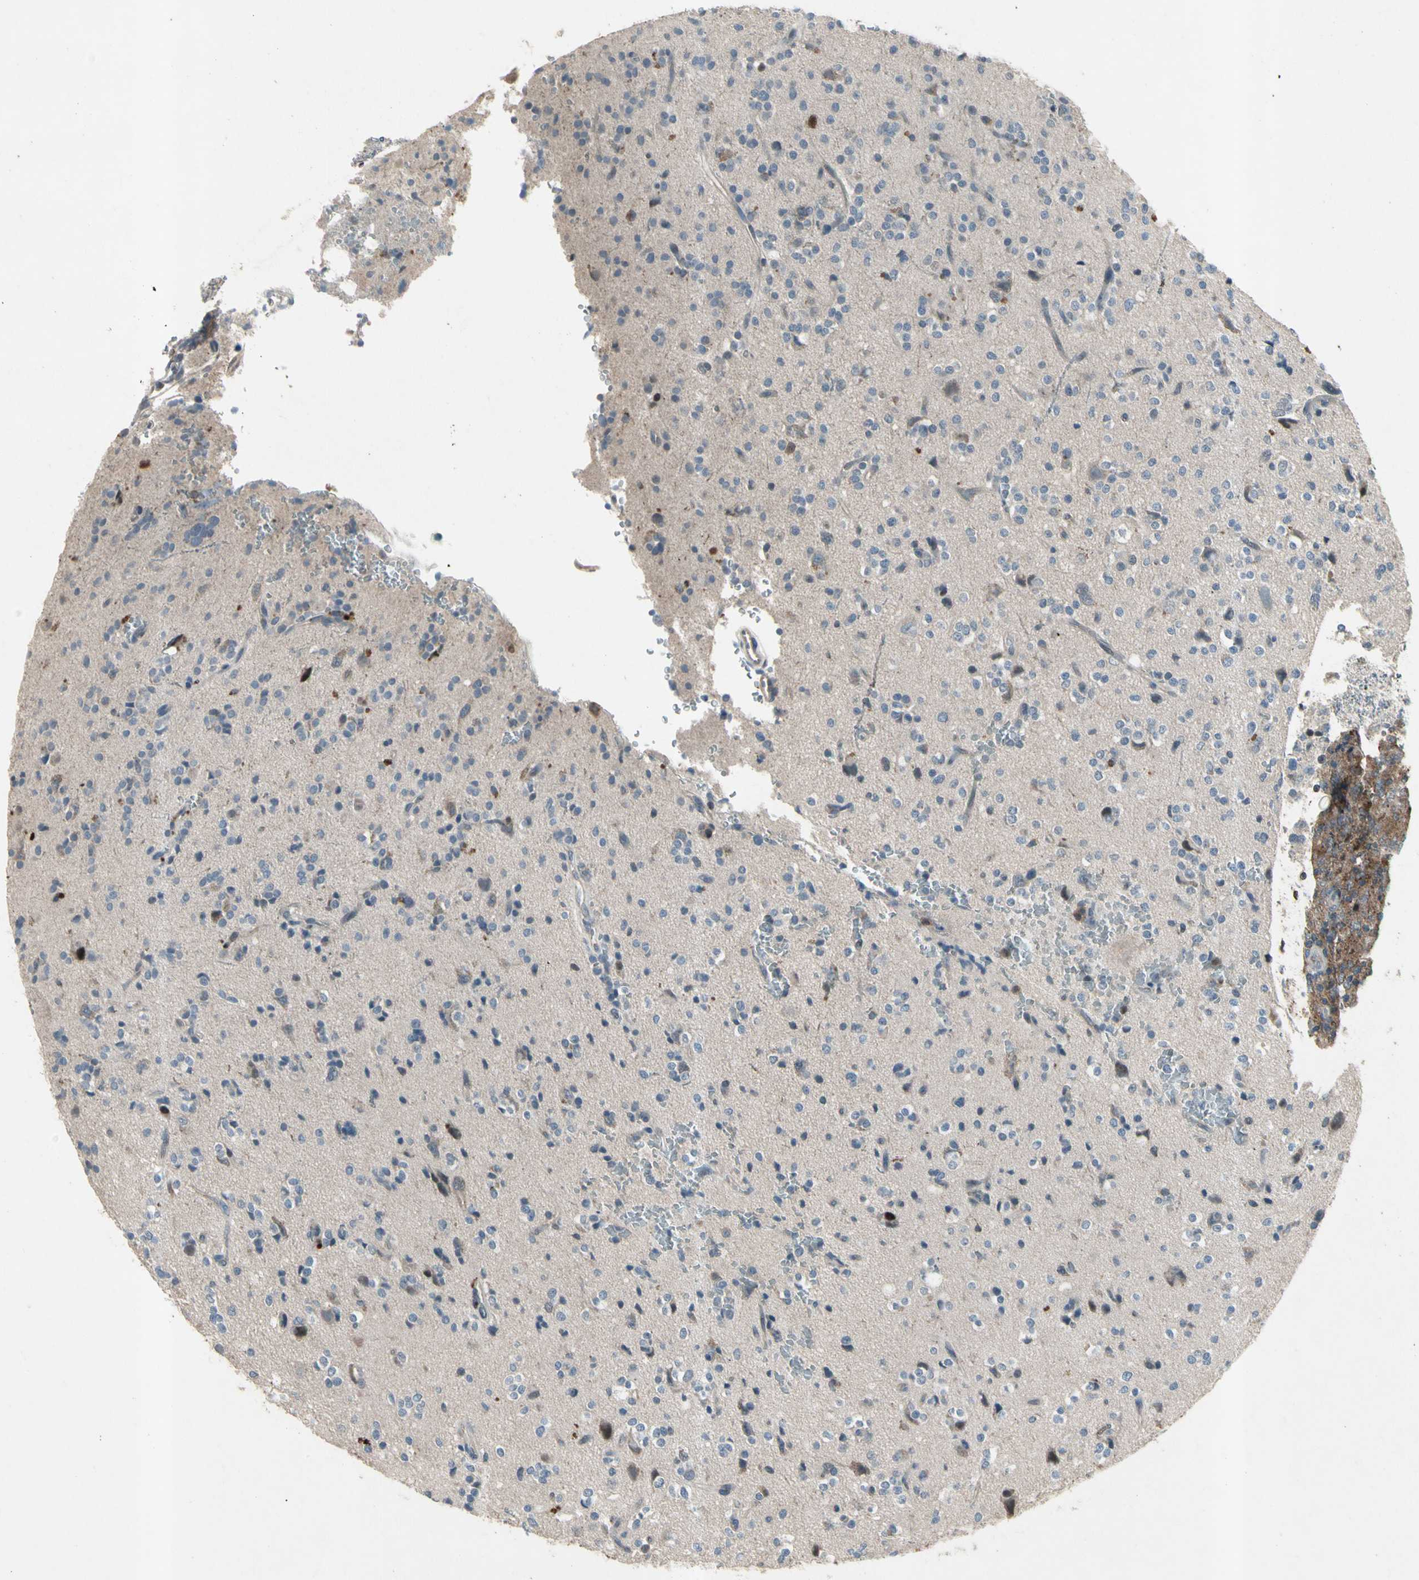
{"staining": {"intensity": "weak", "quantity": "25%-75%", "location": "cytoplasmic/membranous"}, "tissue": "glioma", "cell_type": "Tumor cells", "image_type": "cancer", "snomed": [{"axis": "morphology", "description": "Glioma, malignant, High grade"}, {"axis": "topography", "description": "Brain"}], "caption": "Malignant high-grade glioma was stained to show a protein in brown. There is low levels of weak cytoplasmic/membranous positivity in about 25%-75% of tumor cells. (Brightfield microscopy of DAB IHC at high magnification).", "gene": "NMI", "patient": {"sex": "male", "age": 47}}